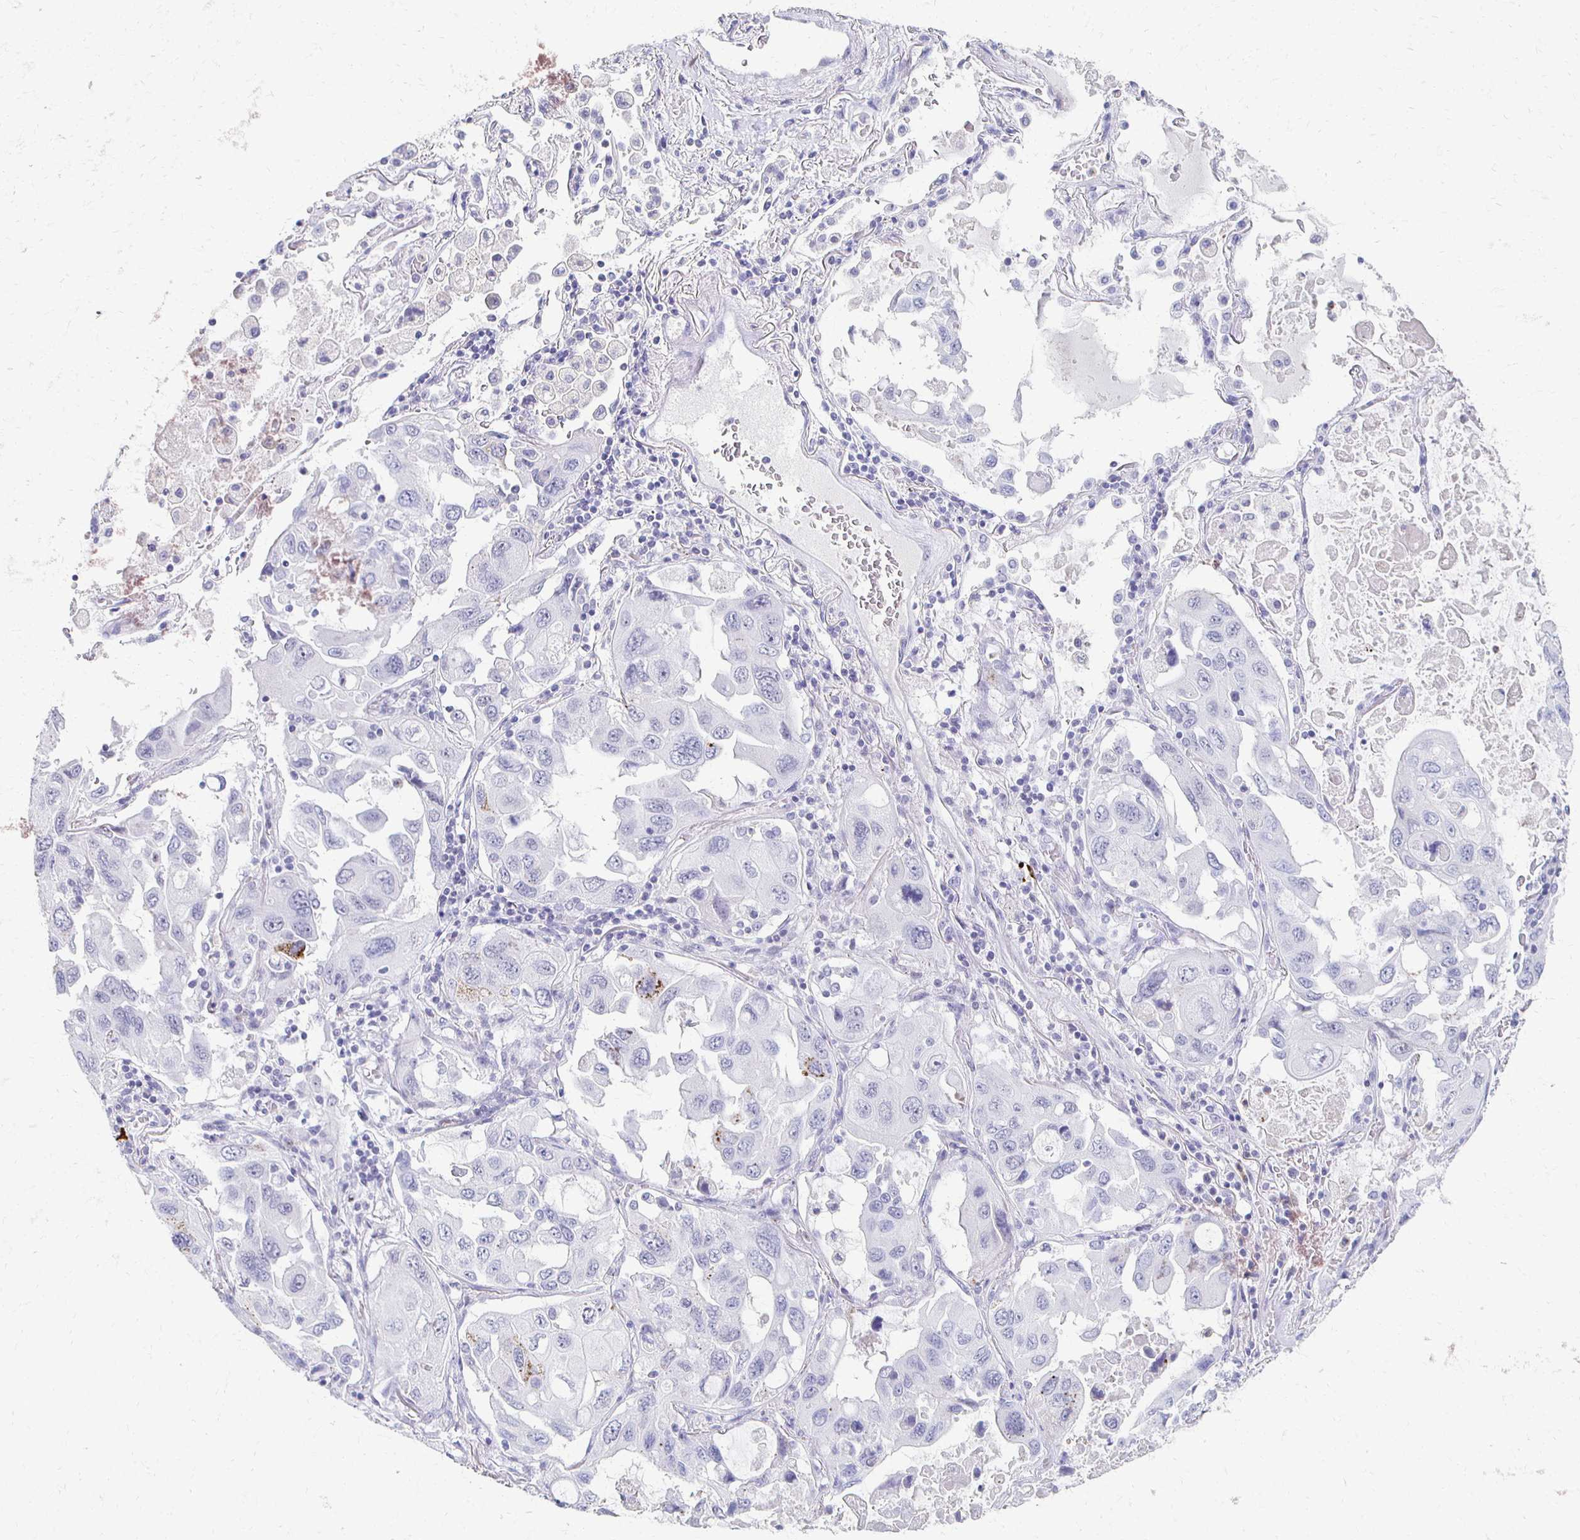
{"staining": {"intensity": "negative", "quantity": "none", "location": "none"}, "tissue": "lung cancer", "cell_type": "Tumor cells", "image_type": "cancer", "snomed": [{"axis": "morphology", "description": "Squamous cell carcinoma, NOS"}, {"axis": "topography", "description": "Lung"}], "caption": "Immunohistochemistry (IHC) histopathology image of neoplastic tissue: human lung squamous cell carcinoma stained with DAB reveals no significant protein expression in tumor cells.", "gene": "CXCR2", "patient": {"sex": "female", "age": 73}}